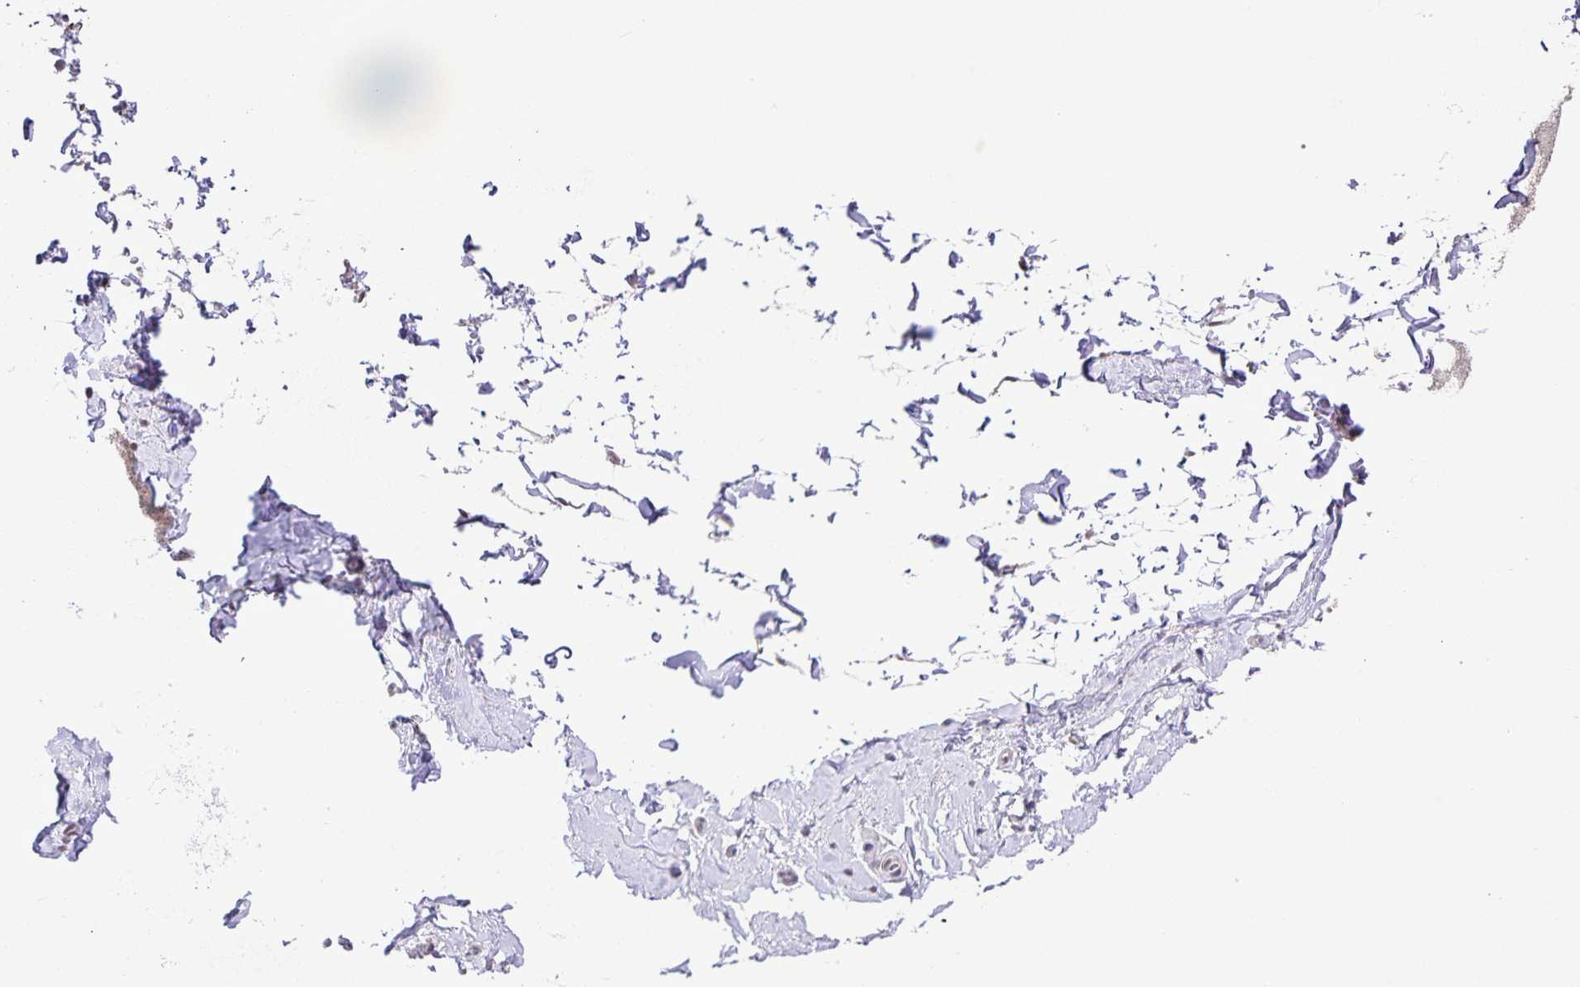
{"staining": {"intensity": "negative", "quantity": "none", "location": "none"}, "tissue": "adipose tissue", "cell_type": "Adipocytes", "image_type": "normal", "snomed": [{"axis": "morphology", "description": "Normal tissue, NOS"}, {"axis": "topography", "description": "Epididymis, spermatic cord, NOS"}, {"axis": "topography", "description": "Epididymis"}, {"axis": "topography", "description": "Peripheral nerve tissue"}], "caption": "DAB (3,3'-diaminobenzidine) immunohistochemical staining of unremarkable adipose tissue exhibits no significant positivity in adipocytes.", "gene": "ONECUT2", "patient": {"sex": "male", "age": 29}}